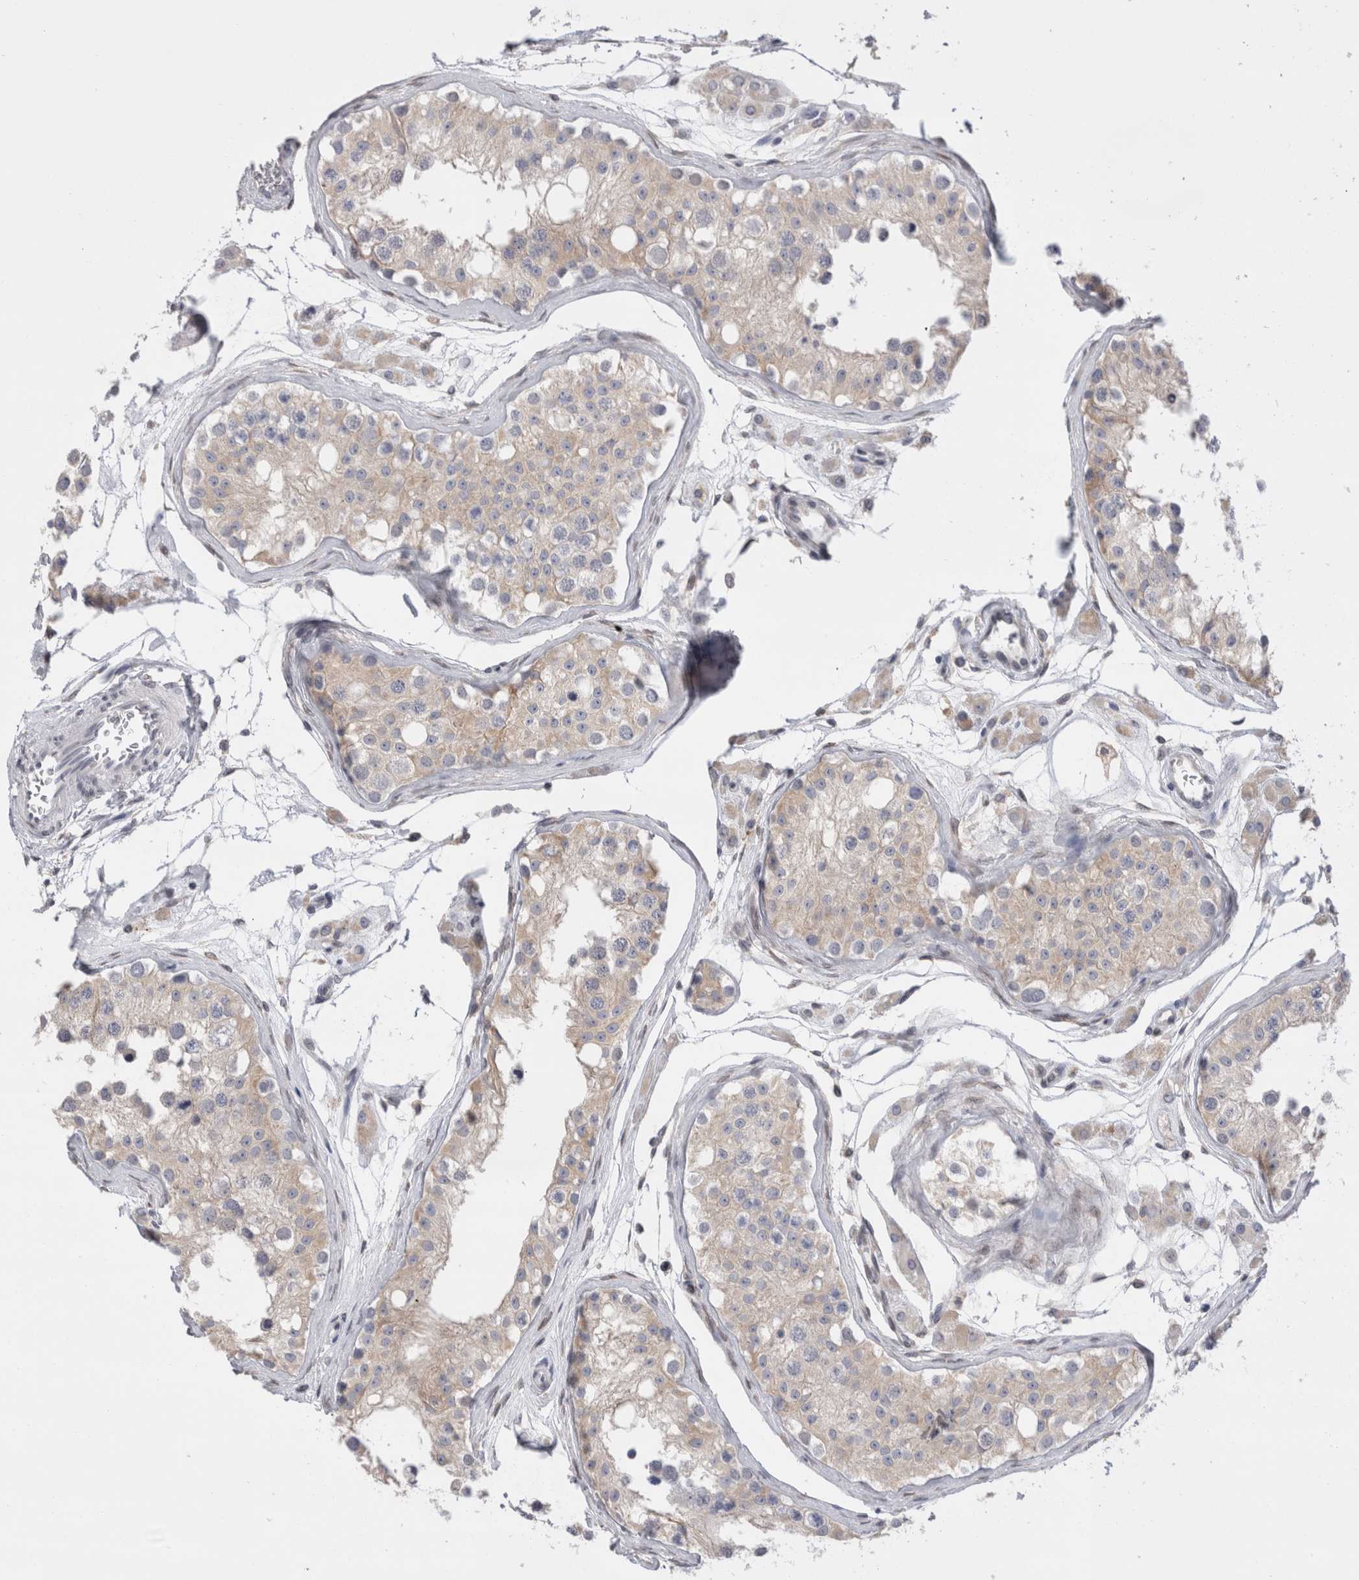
{"staining": {"intensity": "weak", "quantity": "<25%", "location": "cytoplasmic/membranous"}, "tissue": "testis", "cell_type": "Cells in seminiferous ducts", "image_type": "normal", "snomed": [{"axis": "morphology", "description": "Normal tissue, NOS"}, {"axis": "morphology", "description": "Adenocarcinoma, metastatic, NOS"}, {"axis": "topography", "description": "Testis"}], "caption": "IHC photomicrograph of benign testis: testis stained with DAB (3,3'-diaminobenzidine) demonstrates no significant protein staining in cells in seminiferous ducts.", "gene": "VCPIP1", "patient": {"sex": "male", "age": 26}}